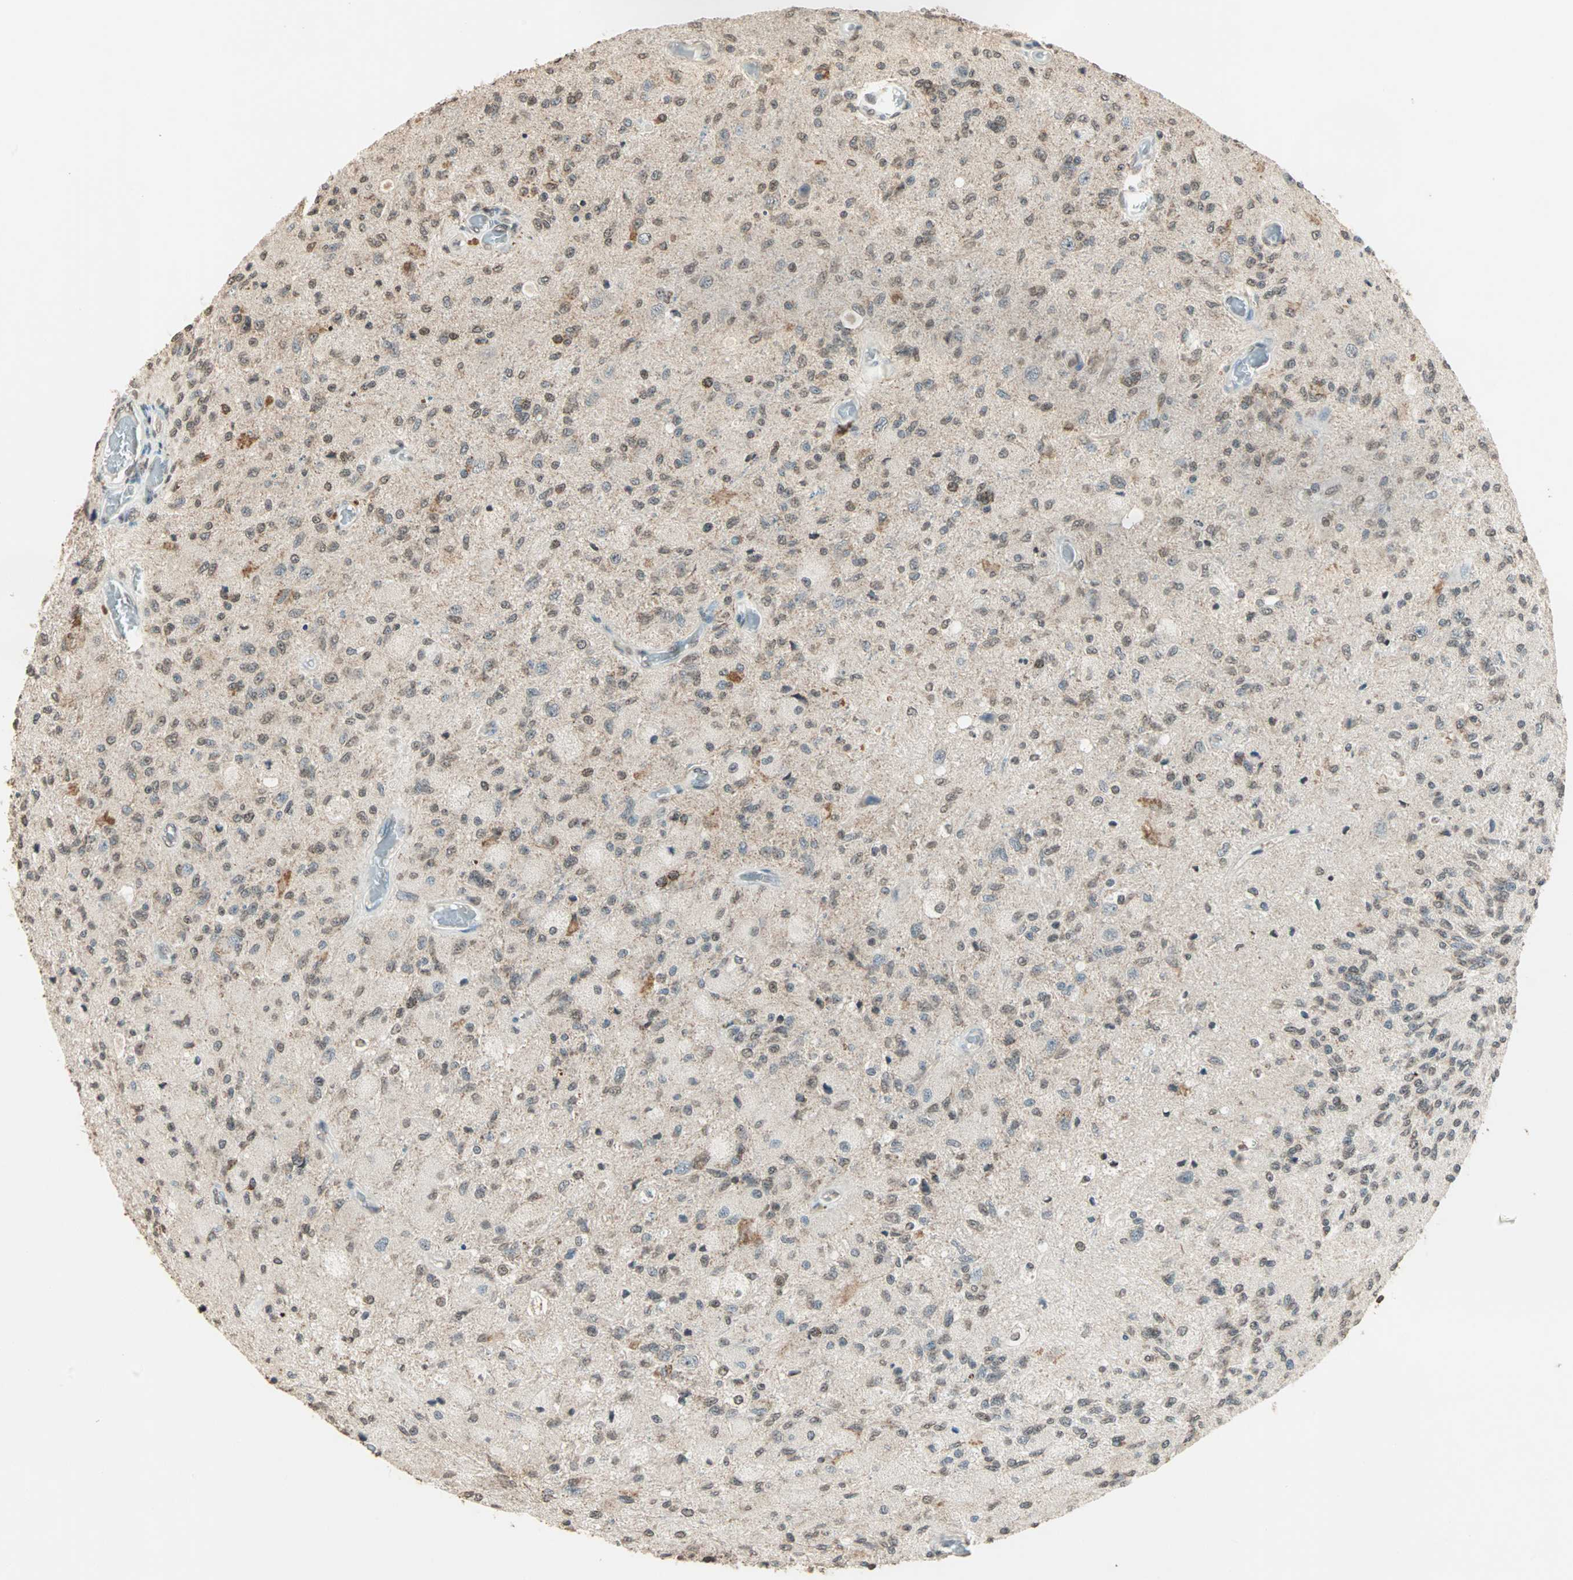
{"staining": {"intensity": "weak", "quantity": "25%-75%", "location": "cytoplasmic/membranous,nuclear"}, "tissue": "glioma", "cell_type": "Tumor cells", "image_type": "cancer", "snomed": [{"axis": "morphology", "description": "Normal tissue, NOS"}, {"axis": "morphology", "description": "Glioma, malignant, High grade"}, {"axis": "topography", "description": "Cerebral cortex"}], "caption": "IHC (DAB (3,3'-diaminobenzidine)) staining of human malignant glioma (high-grade) exhibits weak cytoplasmic/membranous and nuclear protein staining in about 25%-75% of tumor cells.", "gene": "PRELID1", "patient": {"sex": "male", "age": 77}}